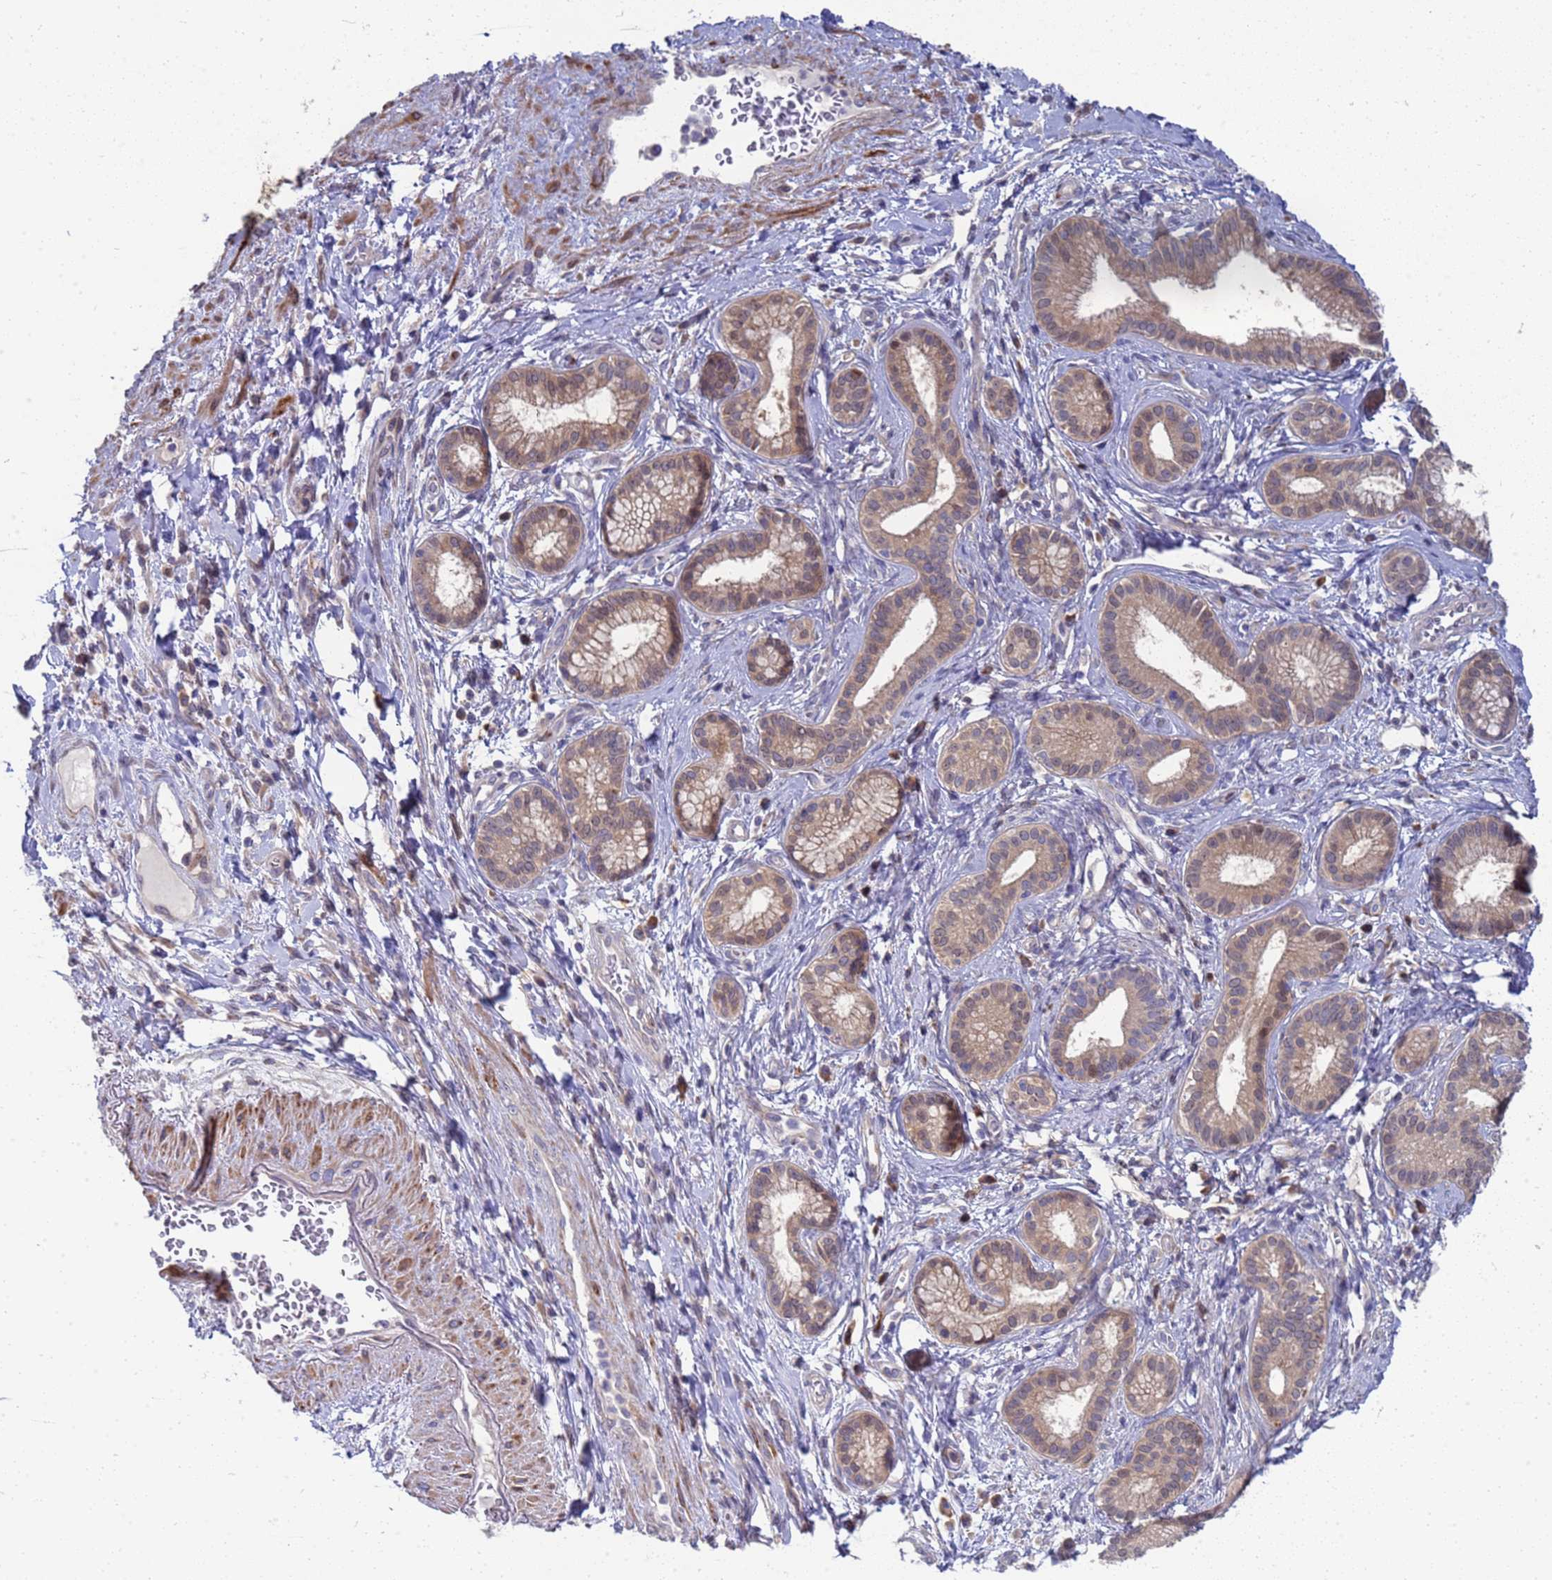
{"staining": {"intensity": "moderate", "quantity": ">75%", "location": "cytoplasmic/membranous"}, "tissue": "pancreatic cancer", "cell_type": "Tumor cells", "image_type": "cancer", "snomed": [{"axis": "morphology", "description": "Adenocarcinoma, NOS"}, {"axis": "topography", "description": "Pancreas"}], "caption": "Protein positivity by IHC demonstrates moderate cytoplasmic/membranous positivity in approximately >75% of tumor cells in pancreatic cancer (adenocarcinoma).", "gene": "ENOSF1", "patient": {"sex": "male", "age": 72}}